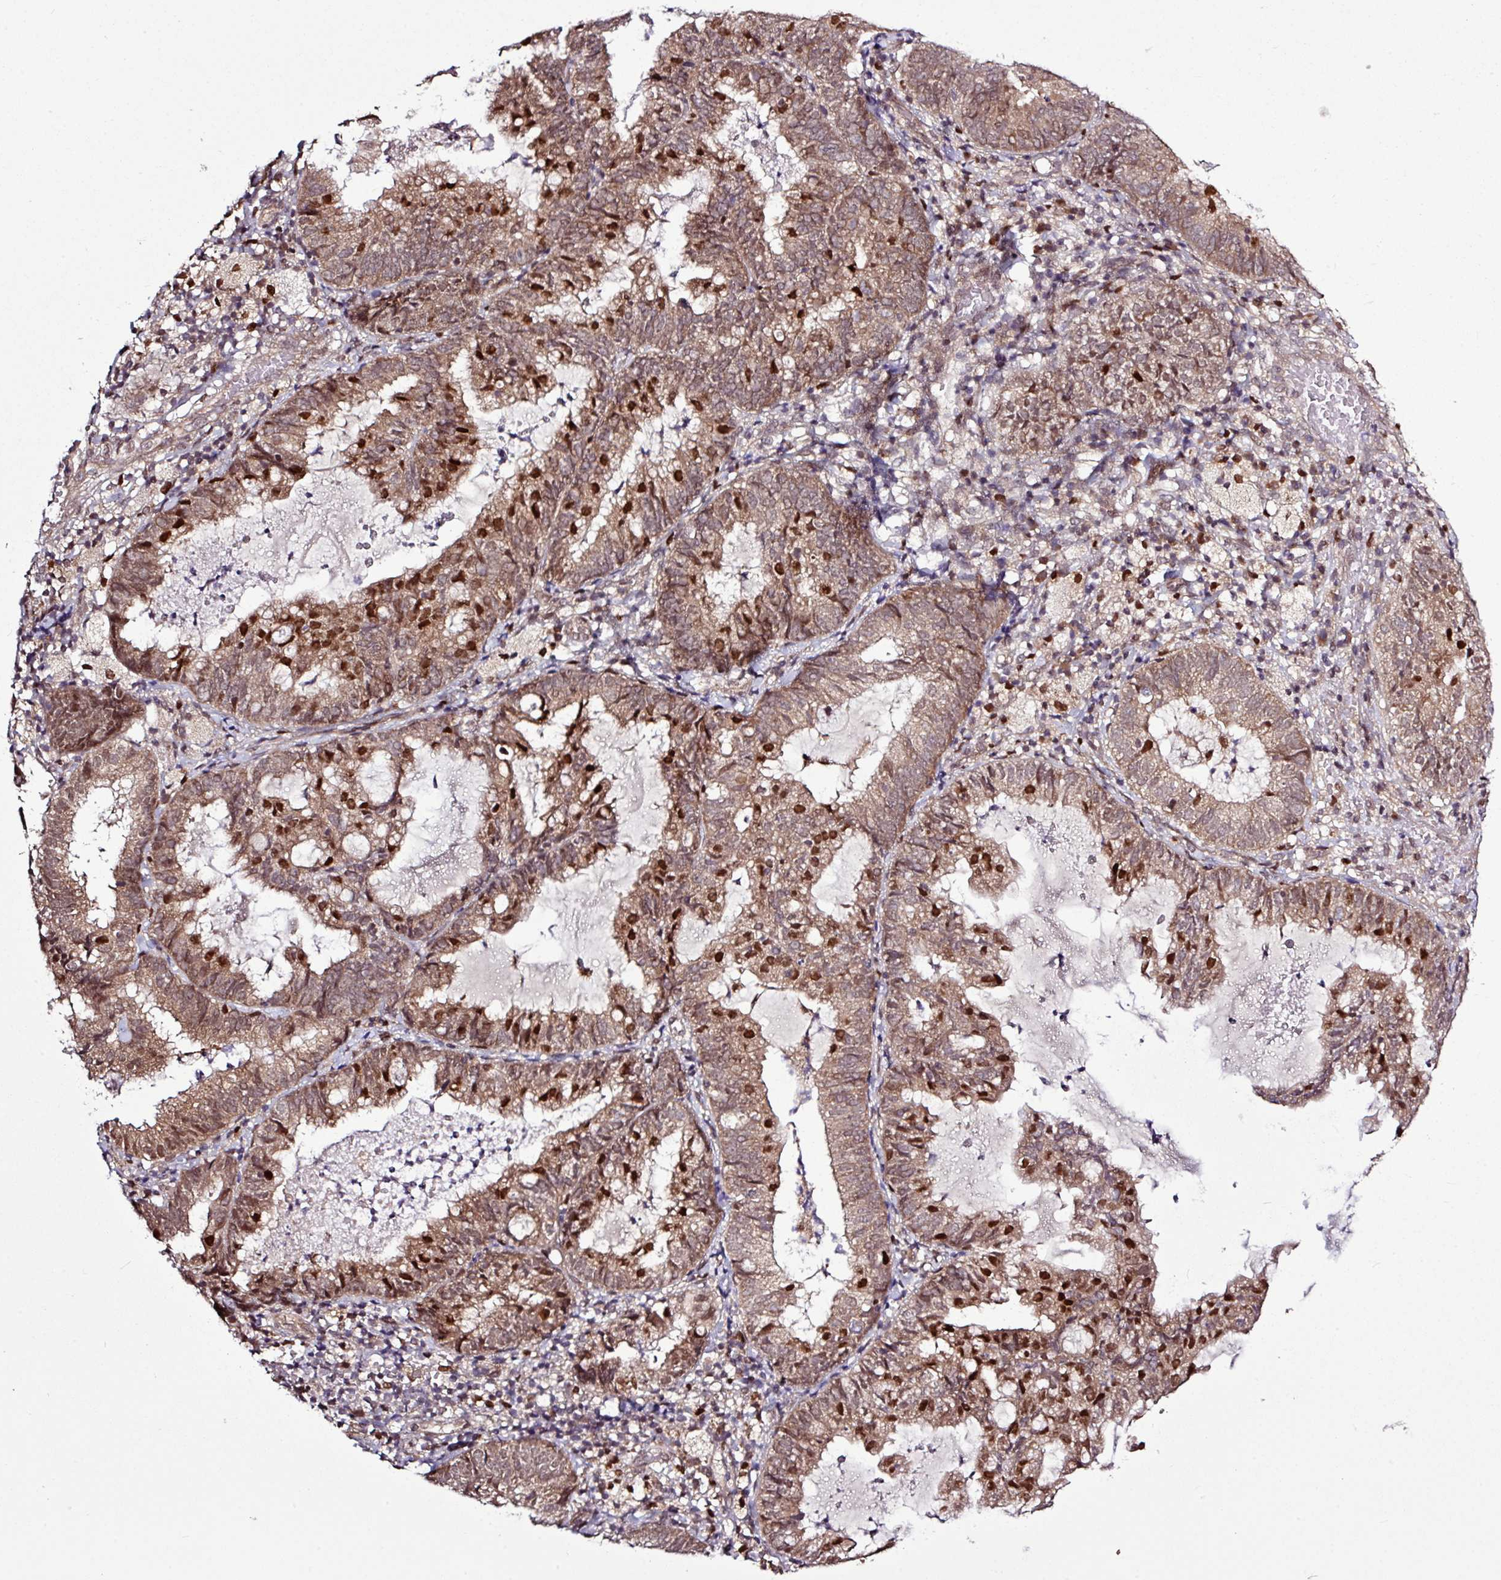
{"staining": {"intensity": "strong", "quantity": "25%-75%", "location": "cytoplasmic/membranous,nuclear"}, "tissue": "endometrial cancer", "cell_type": "Tumor cells", "image_type": "cancer", "snomed": [{"axis": "morphology", "description": "Adenocarcinoma, NOS"}, {"axis": "topography", "description": "Endometrium"}], "caption": "Immunohistochemical staining of endometrial cancer shows high levels of strong cytoplasmic/membranous and nuclear positivity in about 25%-75% of tumor cells.", "gene": "SKIC2", "patient": {"sex": "female", "age": 80}}